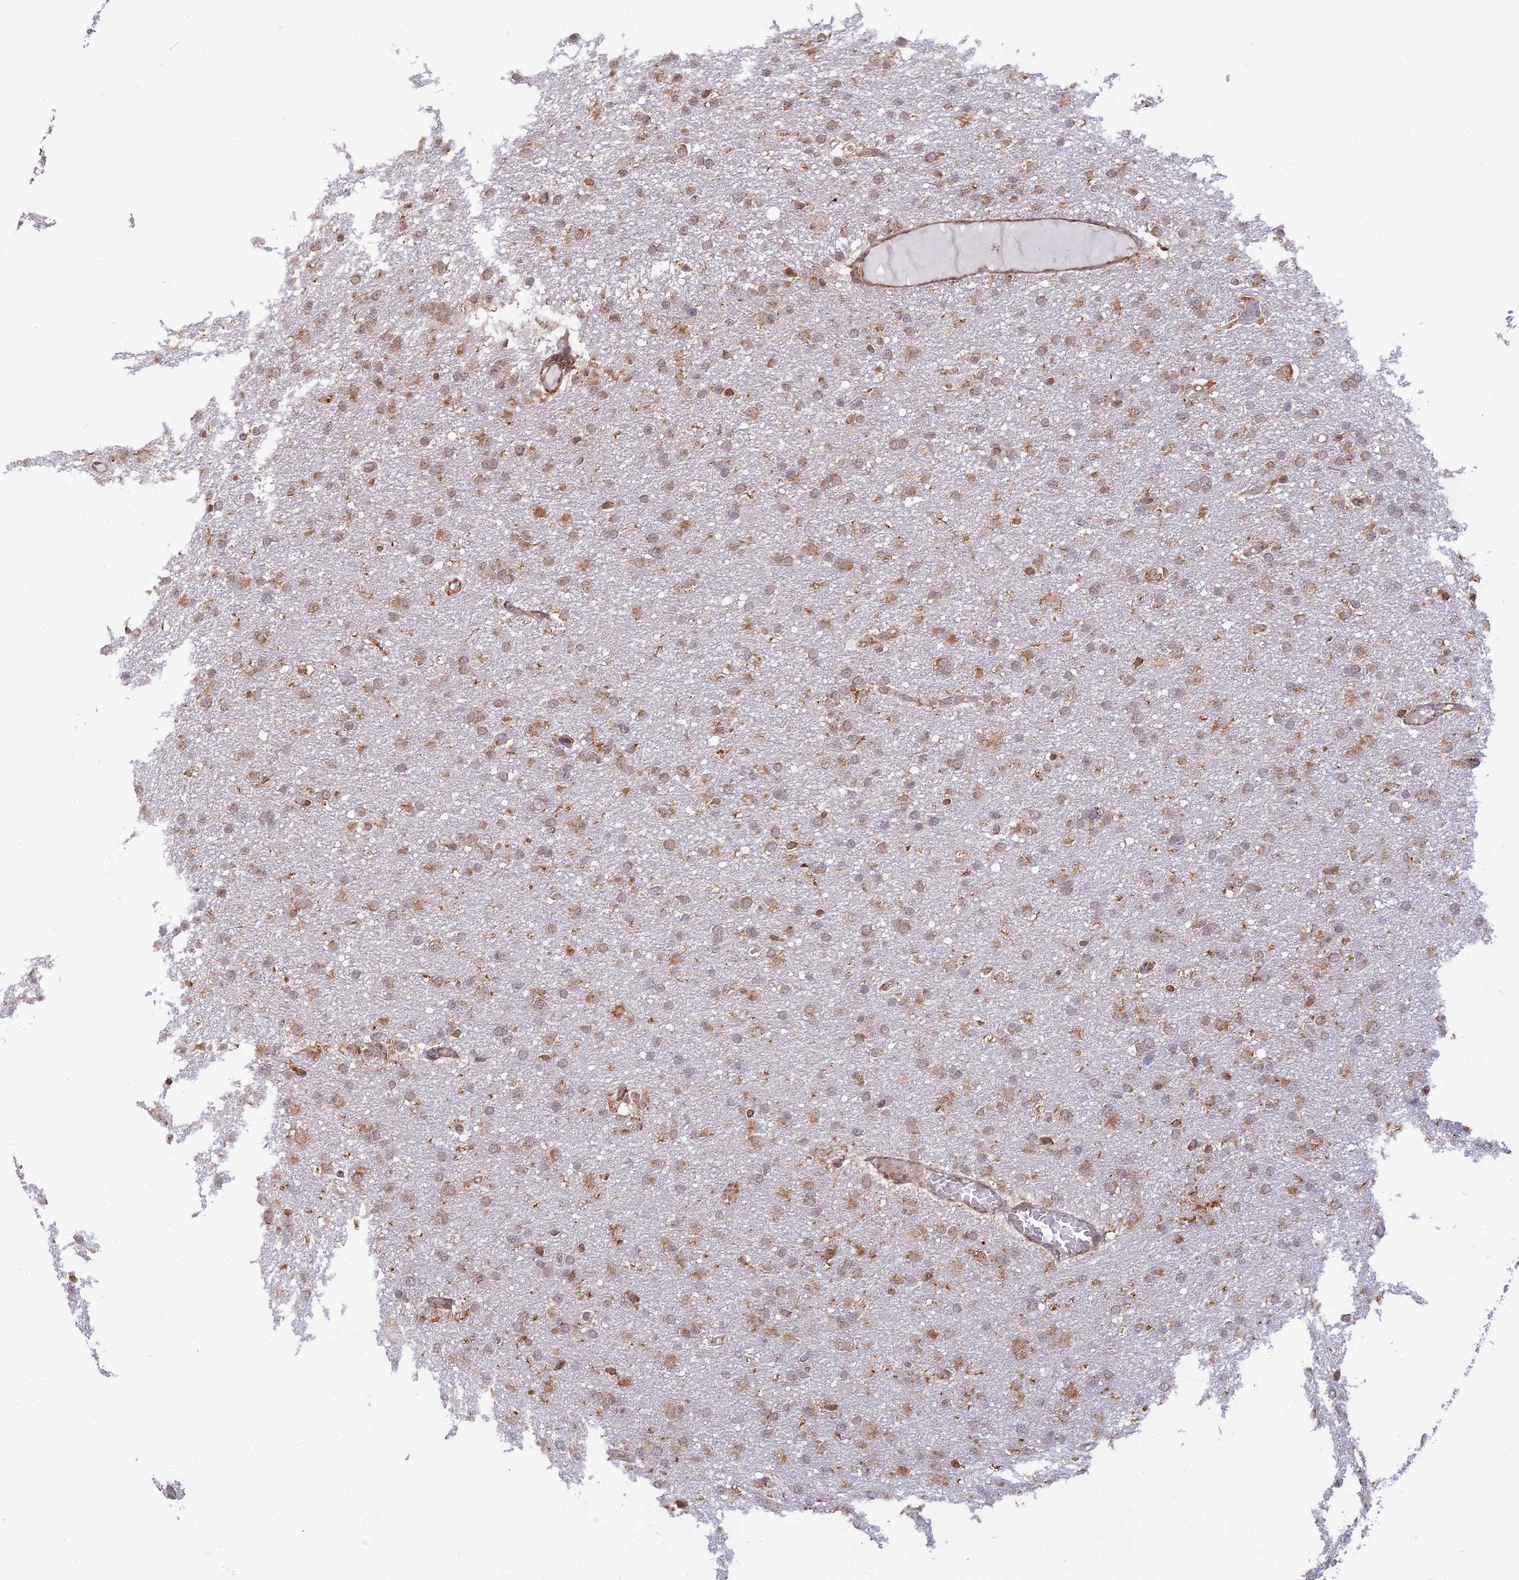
{"staining": {"intensity": "moderate", "quantity": ">75%", "location": "cytoplasmic/membranous"}, "tissue": "glioma", "cell_type": "Tumor cells", "image_type": "cancer", "snomed": [{"axis": "morphology", "description": "Glioma, malignant, High grade"}, {"axis": "topography", "description": "Cerebral cortex"}], "caption": "Protein staining shows moderate cytoplasmic/membranous positivity in about >75% of tumor cells in malignant glioma (high-grade). (brown staining indicates protein expression, while blue staining denotes nuclei).", "gene": "RPL26", "patient": {"sex": "female", "age": 36}}